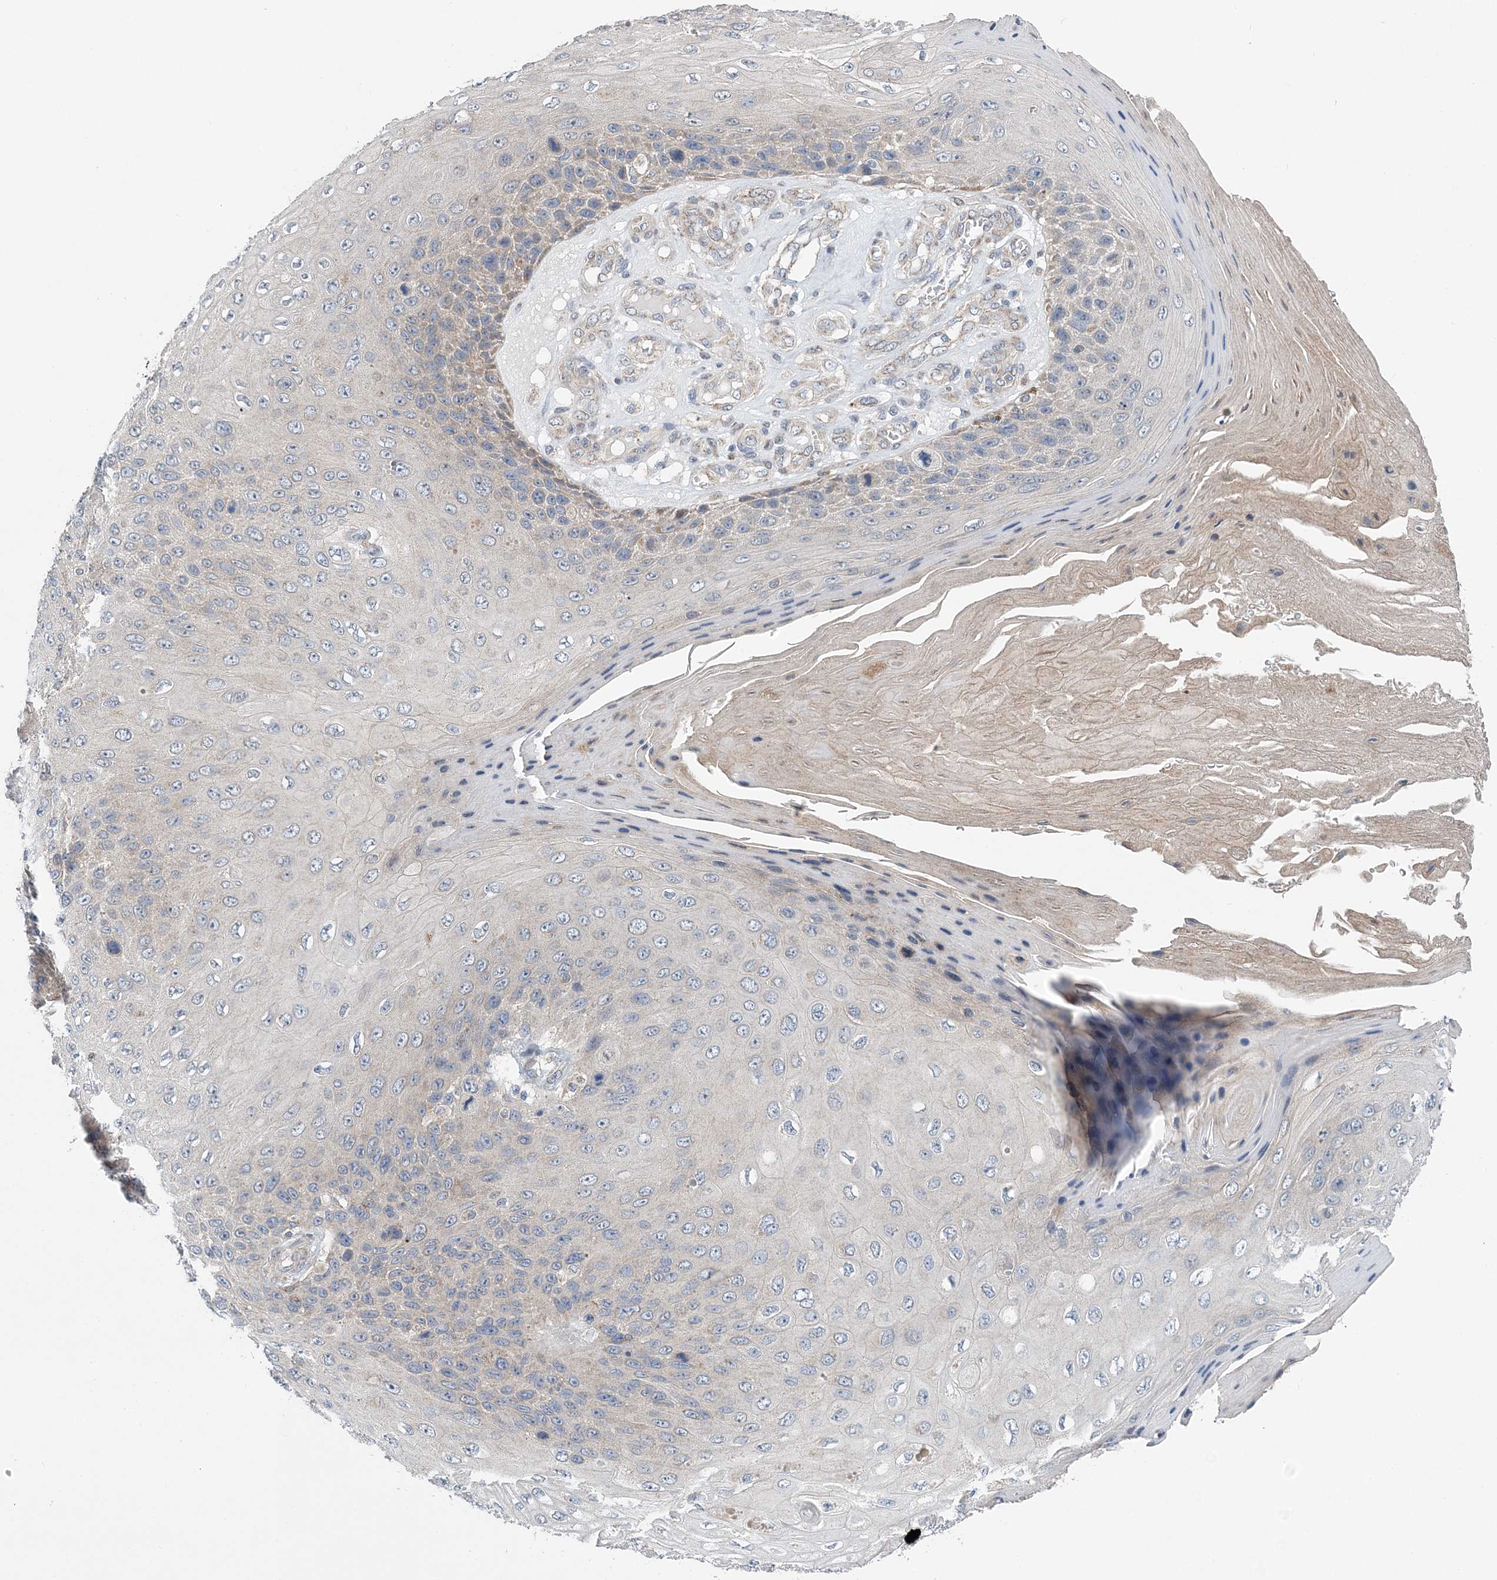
{"staining": {"intensity": "weak", "quantity": "<25%", "location": "cytoplasmic/membranous"}, "tissue": "skin cancer", "cell_type": "Tumor cells", "image_type": "cancer", "snomed": [{"axis": "morphology", "description": "Squamous cell carcinoma, NOS"}, {"axis": "topography", "description": "Skin"}], "caption": "The histopathology image reveals no staining of tumor cells in skin cancer (squamous cell carcinoma). (DAB immunohistochemistry with hematoxylin counter stain).", "gene": "COPE", "patient": {"sex": "female", "age": 88}}